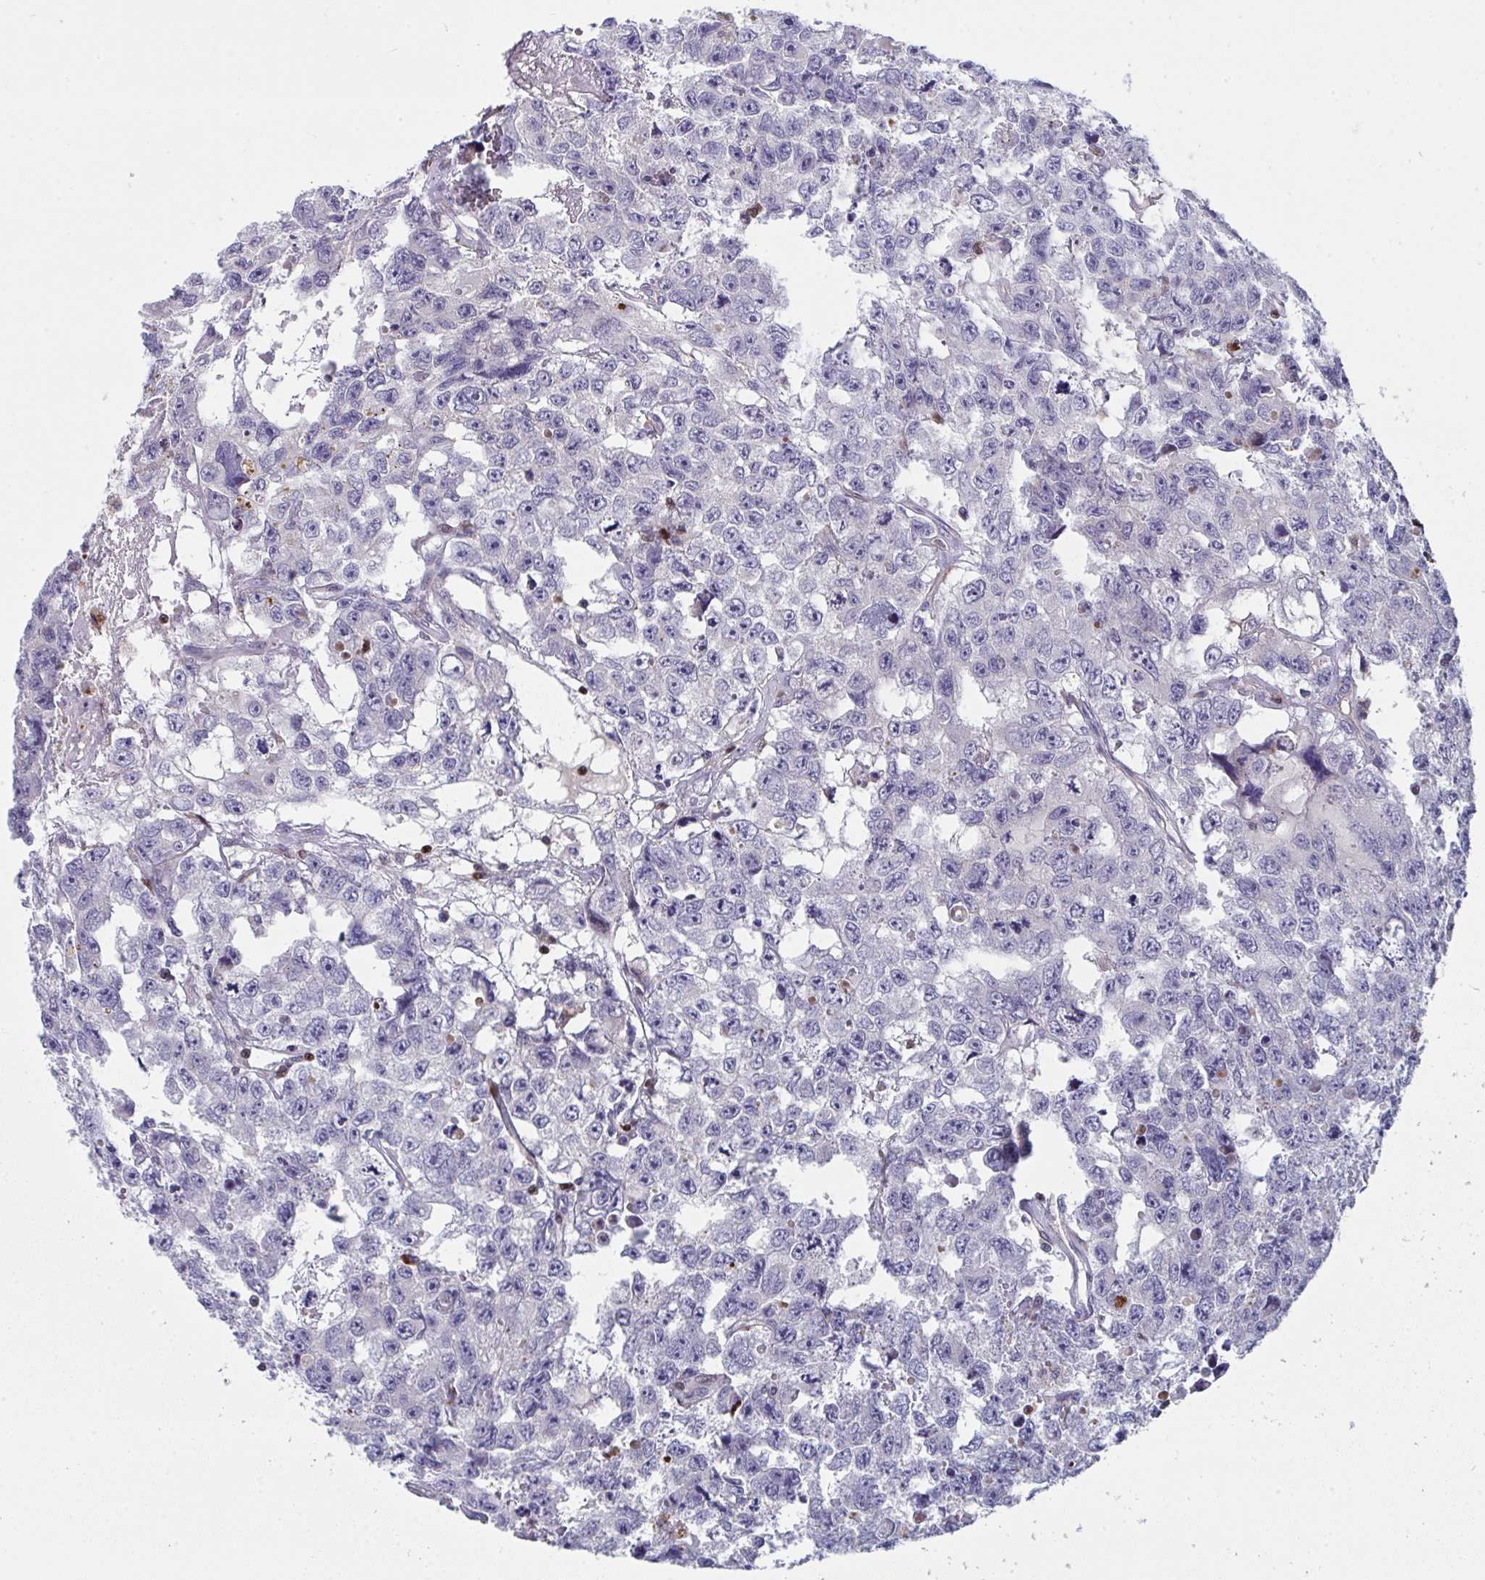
{"staining": {"intensity": "negative", "quantity": "none", "location": "none"}, "tissue": "testis cancer", "cell_type": "Tumor cells", "image_type": "cancer", "snomed": [{"axis": "morphology", "description": "Seminoma, NOS"}, {"axis": "topography", "description": "Testis"}], "caption": "Immunohistochemistry (IHC) of human testis cancer (seminoma) exhibits no positivity in tumor cells.", "gene": "AOC2", "patient": {"sex": "male", "age": 26}}